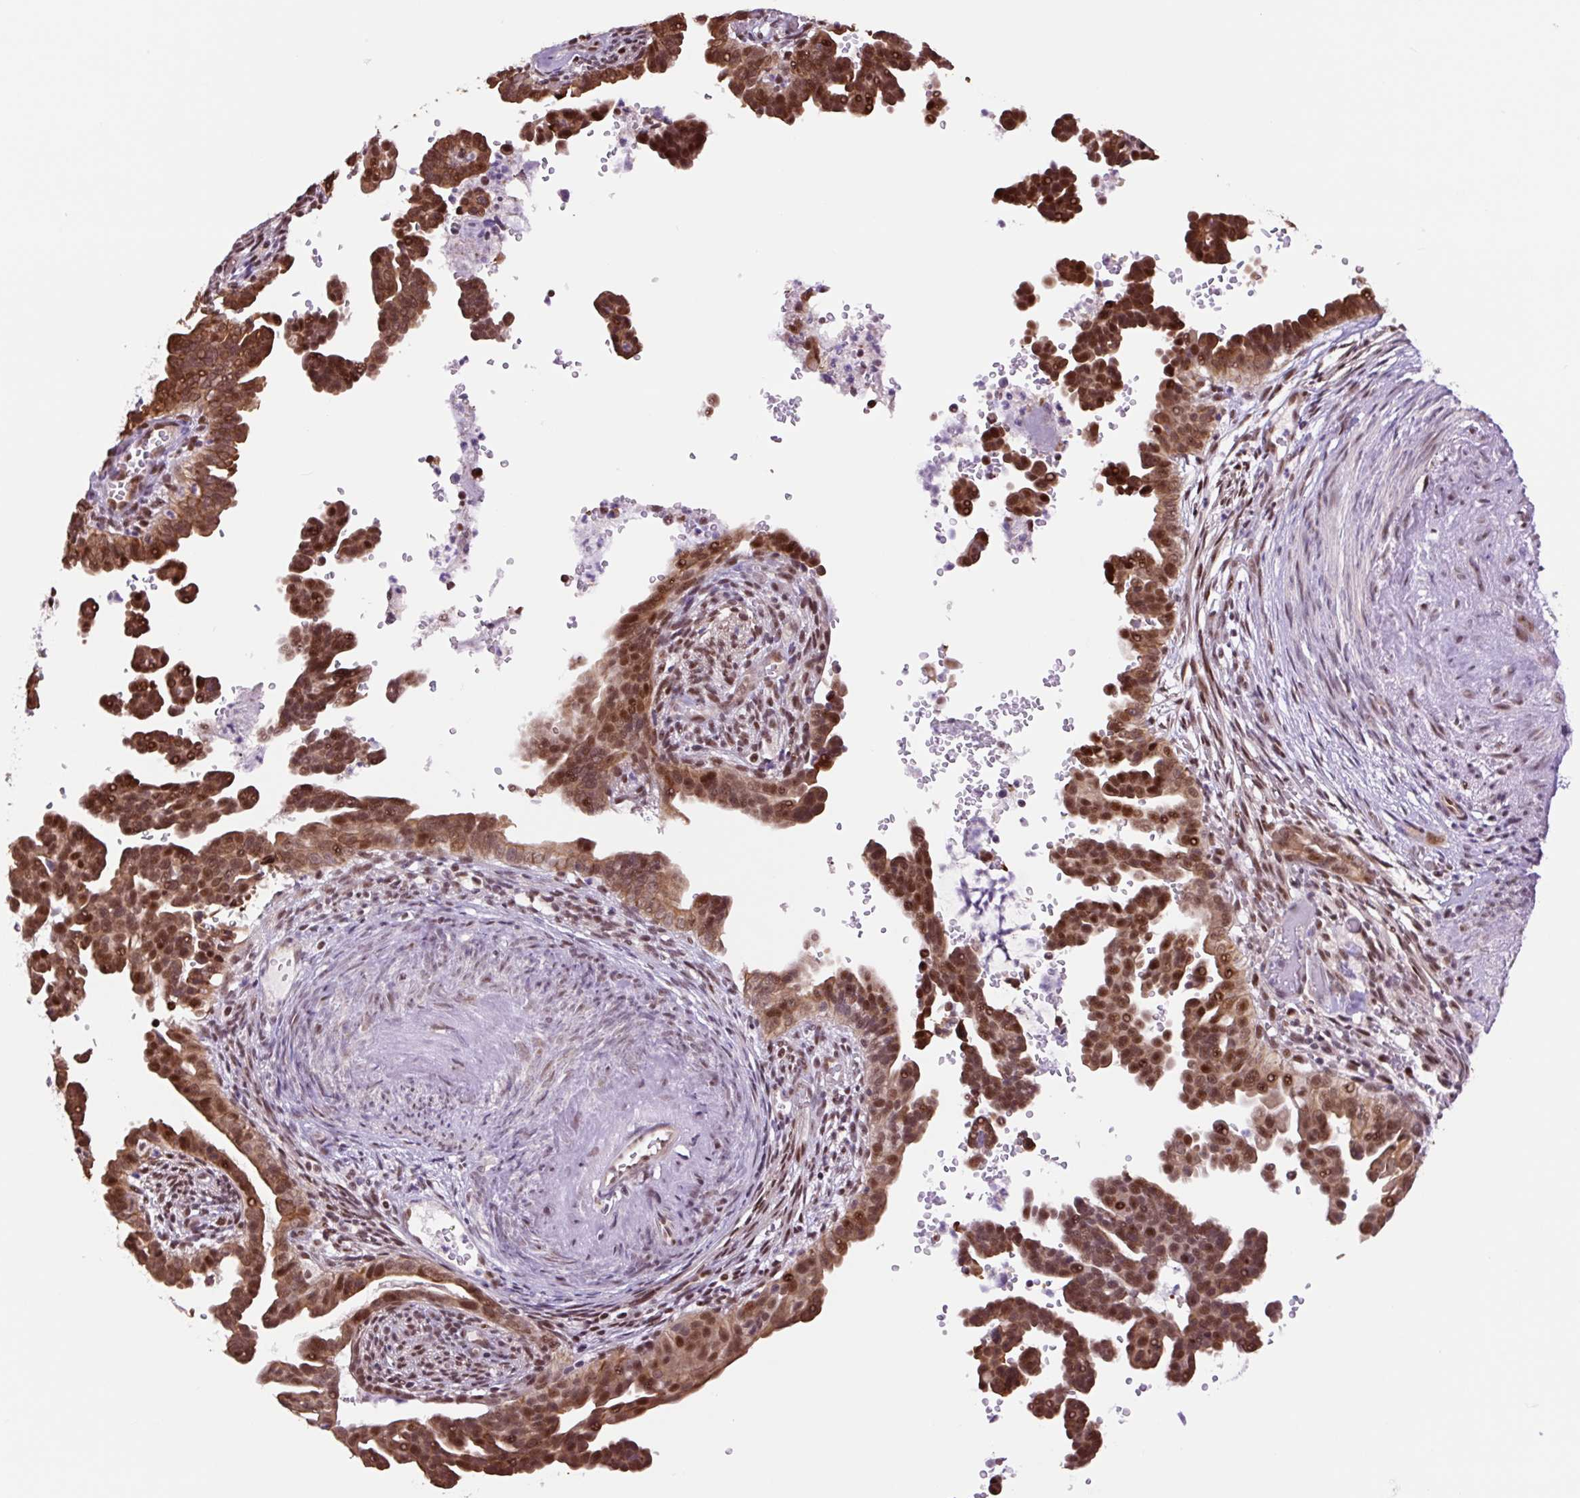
{"staining": {"intensity": "strong", "quantity": ">75%", "location": "nuclear"}, "tissue": "cervical cancer", "cell_type": "Tumor cells", "image_type": "cancer", "snomed": [{"axis": "morphology", "description": "Adenocarcinoma, NOS"}, {"axis": "morphology", "description": "Adenocarcinoma, Low grade"}, {"axis": "topography", "description": "Cervix"}], "caption": "Immunohistochemical staining of cervical adenocarcinoma reveals strong nuclear protein expression in approximately >75% of tumor cells.", "gene": "TAF1A", "patient": {"sex": "female", "age": 35}}